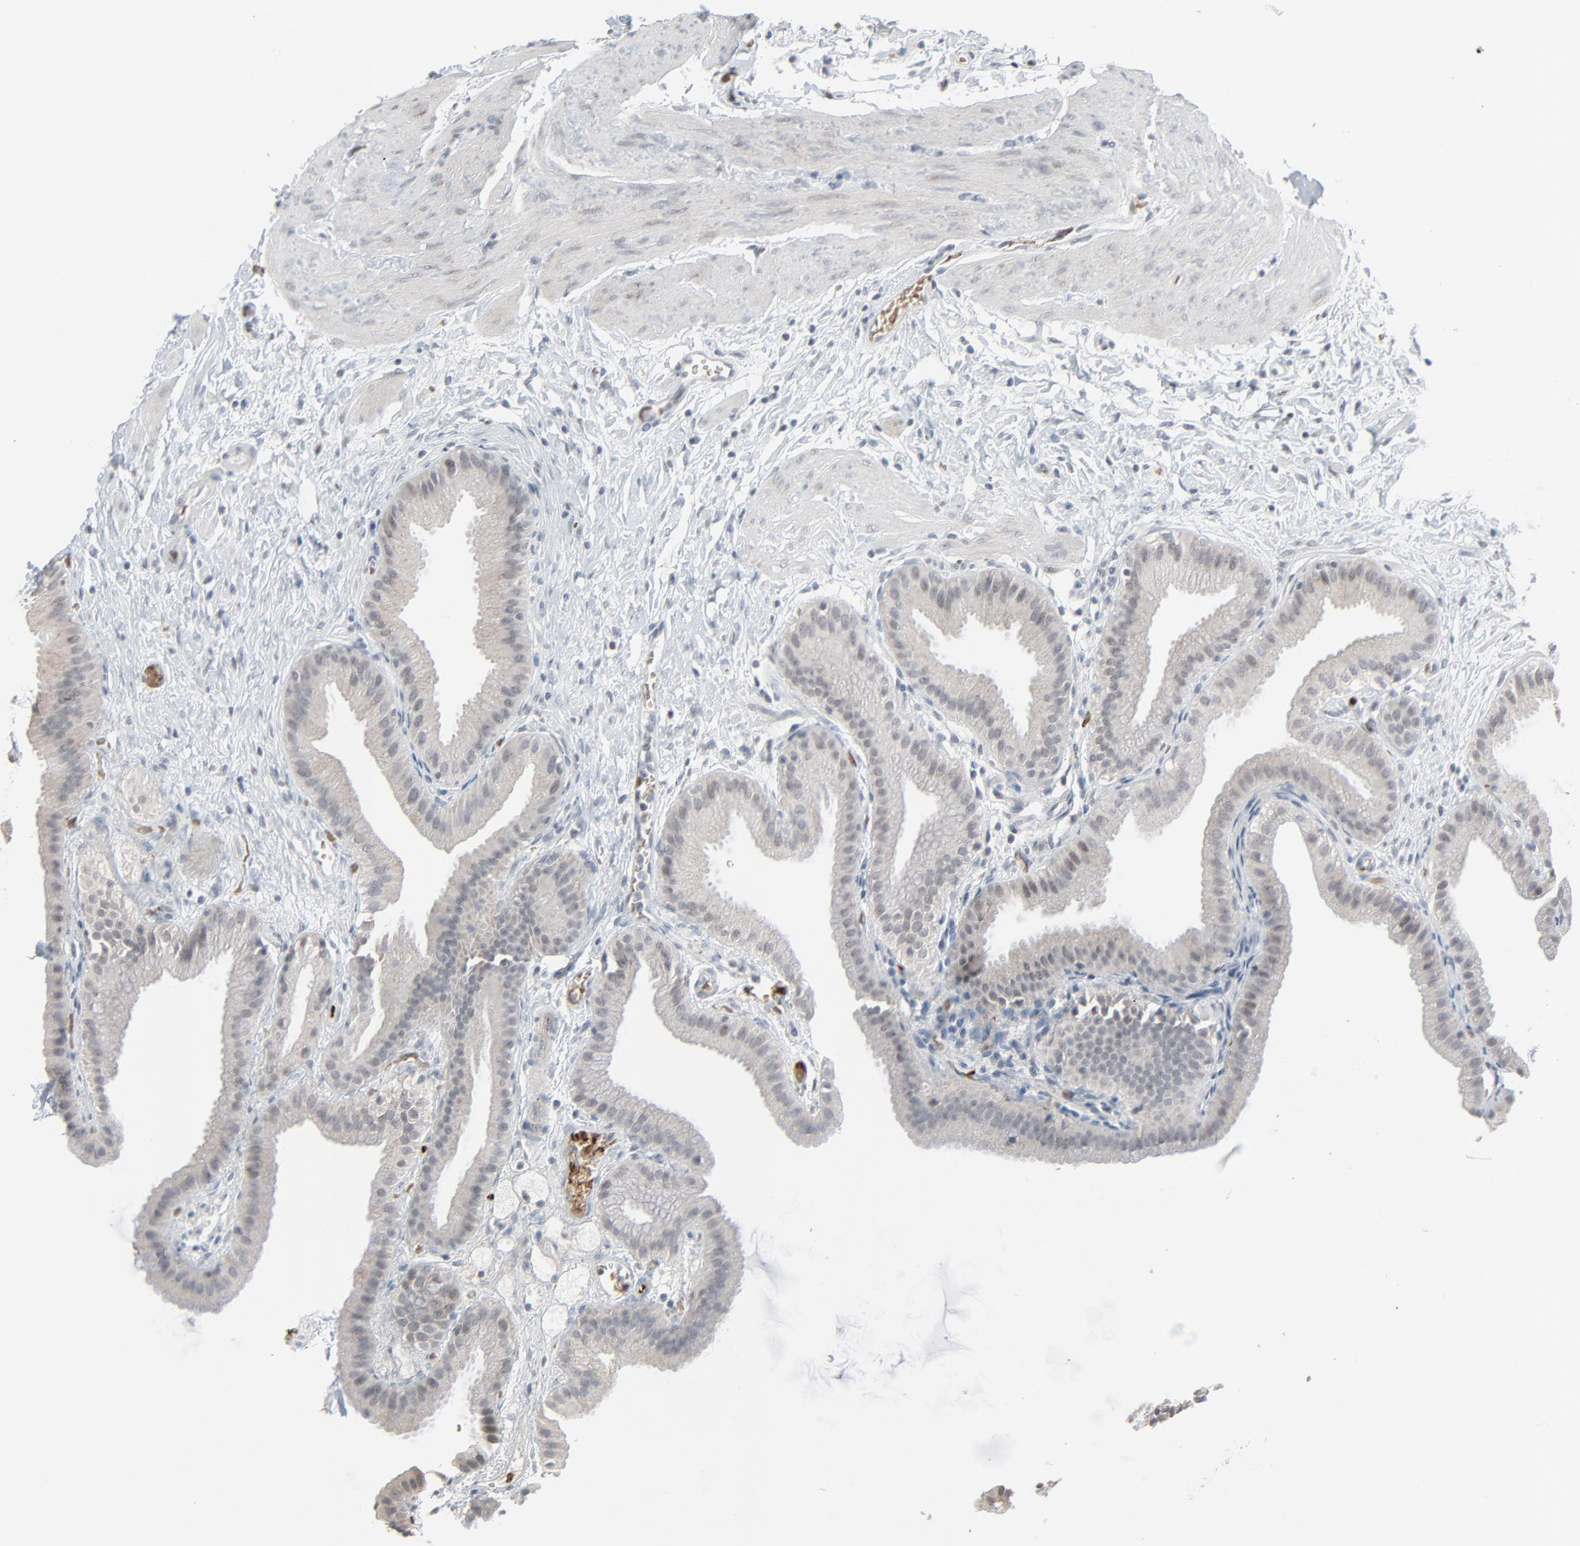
{"staining": {"intensity": "negative", "quantity": "none", "location": "none"}, "tissue": "gallbladder", "cell_type": "Glandular cells", "image_type": "normal", "snomed": [{"axis": "morphology", "description": "Normal tissue, NOS"}, {"axis": "topography", "description": "Gallbladder"}], "caption": "DAB immunohistochemical staining of unremarkable human gallbladder shows no significant staining in glandular cells.", "gene": "SAGE1", "patient": {"sex": "female", "age": 63}}